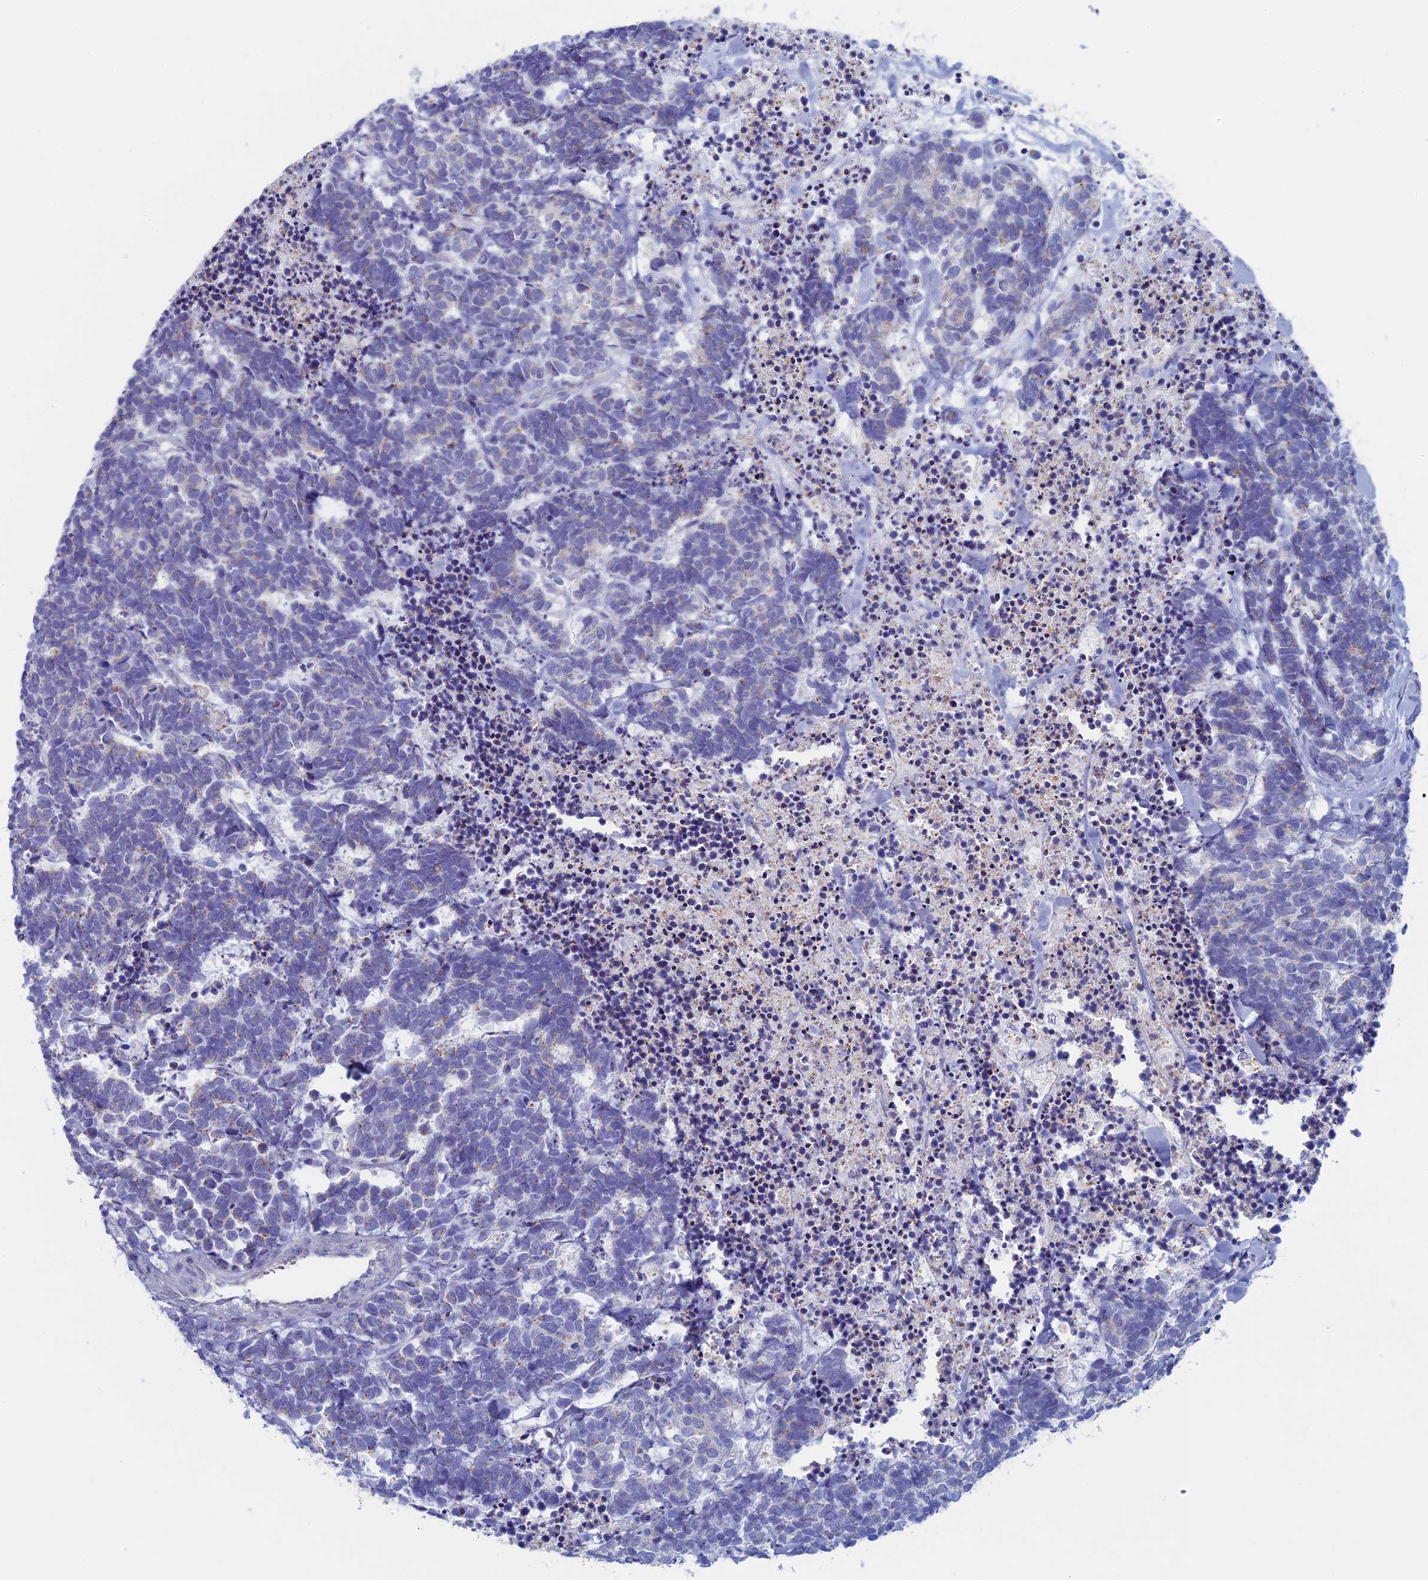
{"staining": {"intensity": "negative", "quantity": "none", "location": "none"}, "tissue": "carcinoid", "cell_type": "Tumor cells", "image_type": "cancer", "snomed": [{"axis": "morphology", "description": "Carcinoma, NOS"}, {"axis": "morphology", "description": "Carcinoid, malignant, NOS"}, {"axis": "topography", "description": "Urinary bladder"}], "caption": "Immunohistochemistry image of neoplastic tissue: carcinoid stained with DAB demonstrates no significant protein staining in tumor cells. (DAB (3,3'-diaminobenzidine) immunohistochemistry (IHC) with hematoxylin counter stain).", "gene": "MAGEB6", "patient": {"sex": "male", "age": 57}}